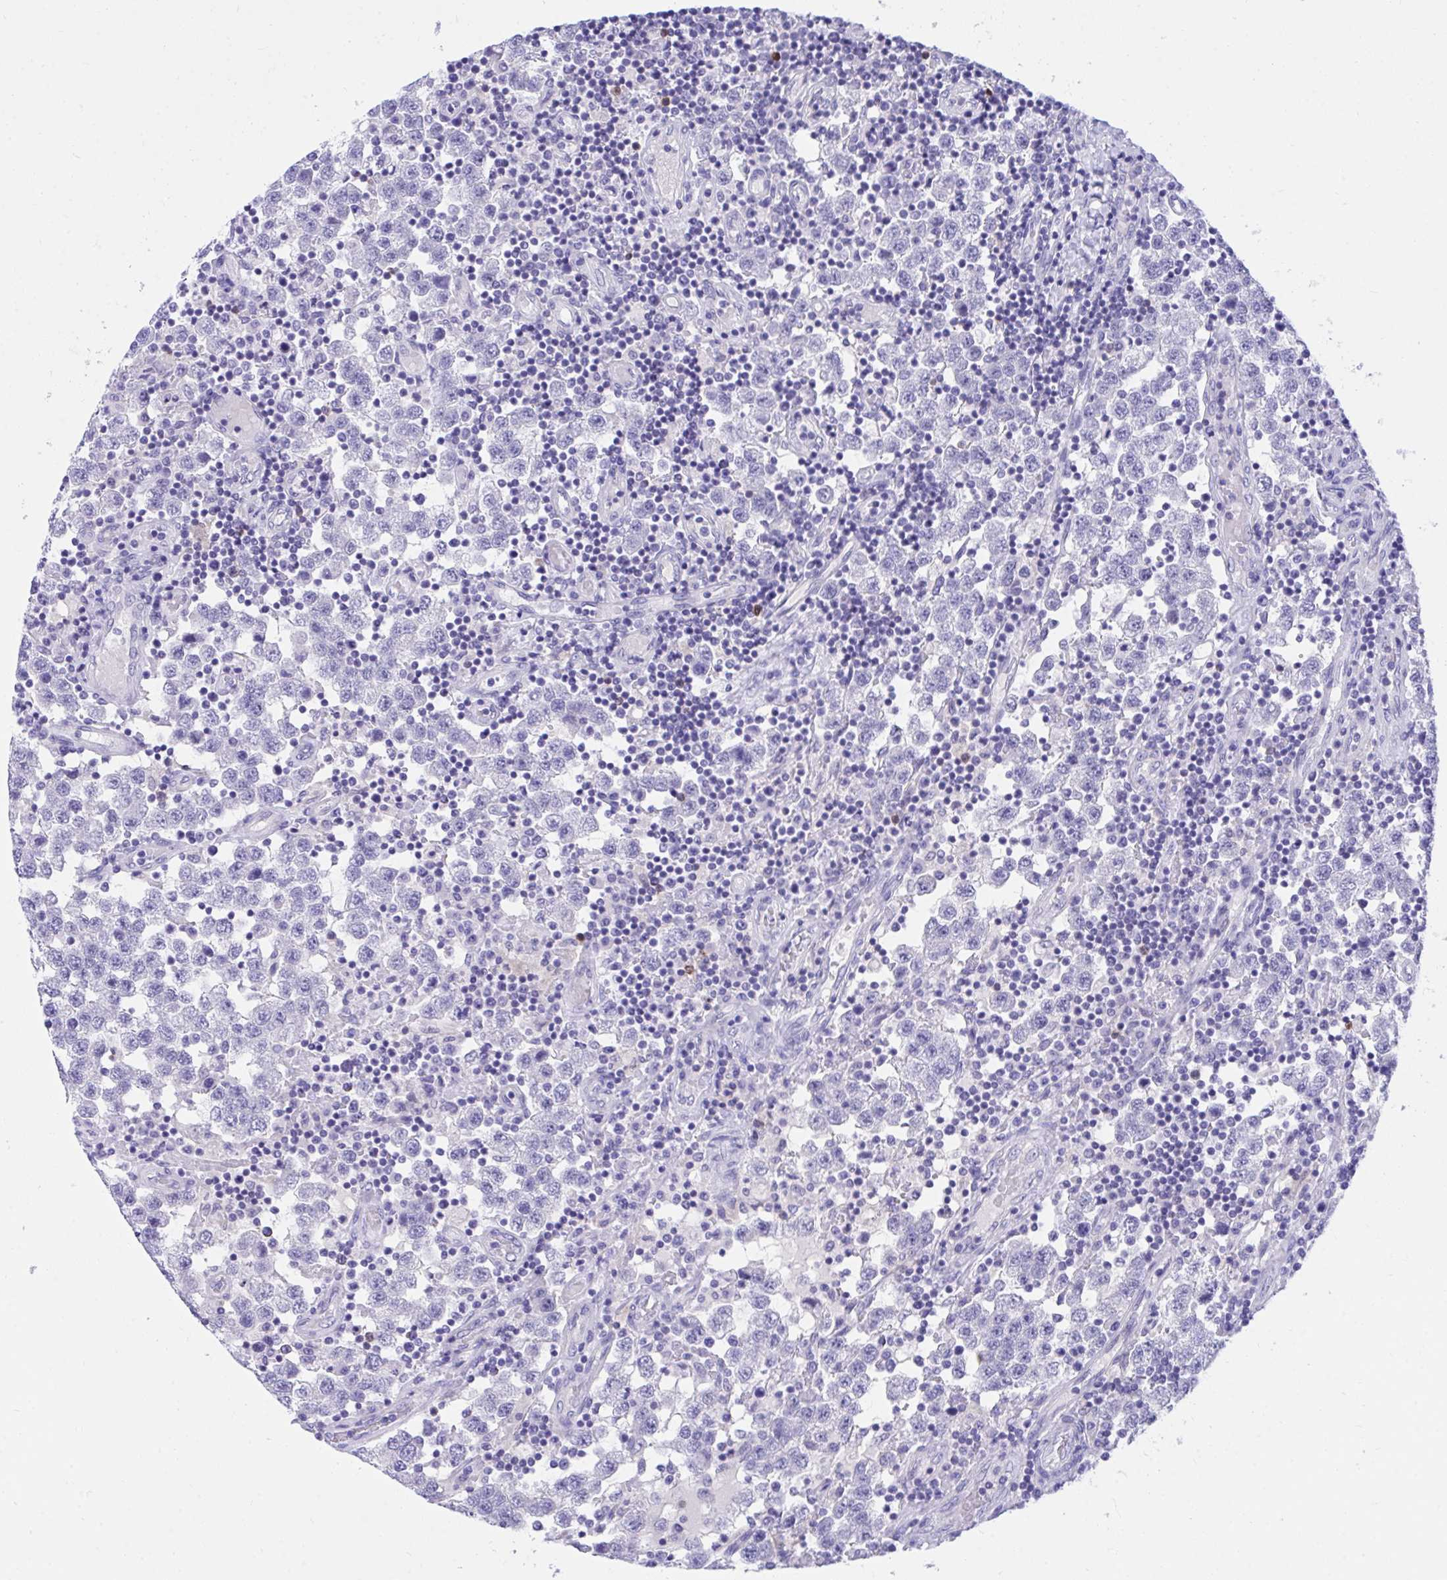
{"staining": {"intensity": "negative", "quantity": "none", "location": "none"}, "tissue": "testis cancer", "cell_type": "Tumor cells", "image_type": "cancer", "snomed": [{"axis": "morphology", "description": "Seminoma, NOS"}, {"axis": "topography", "description": "Testis"}], "caption": "Seminoma (testis) stained for a protein using immunohistochemistry displays no positivity tumor cells.", "gene": "PGM2L1", "patient": {"sex": "male", "age": 34}}